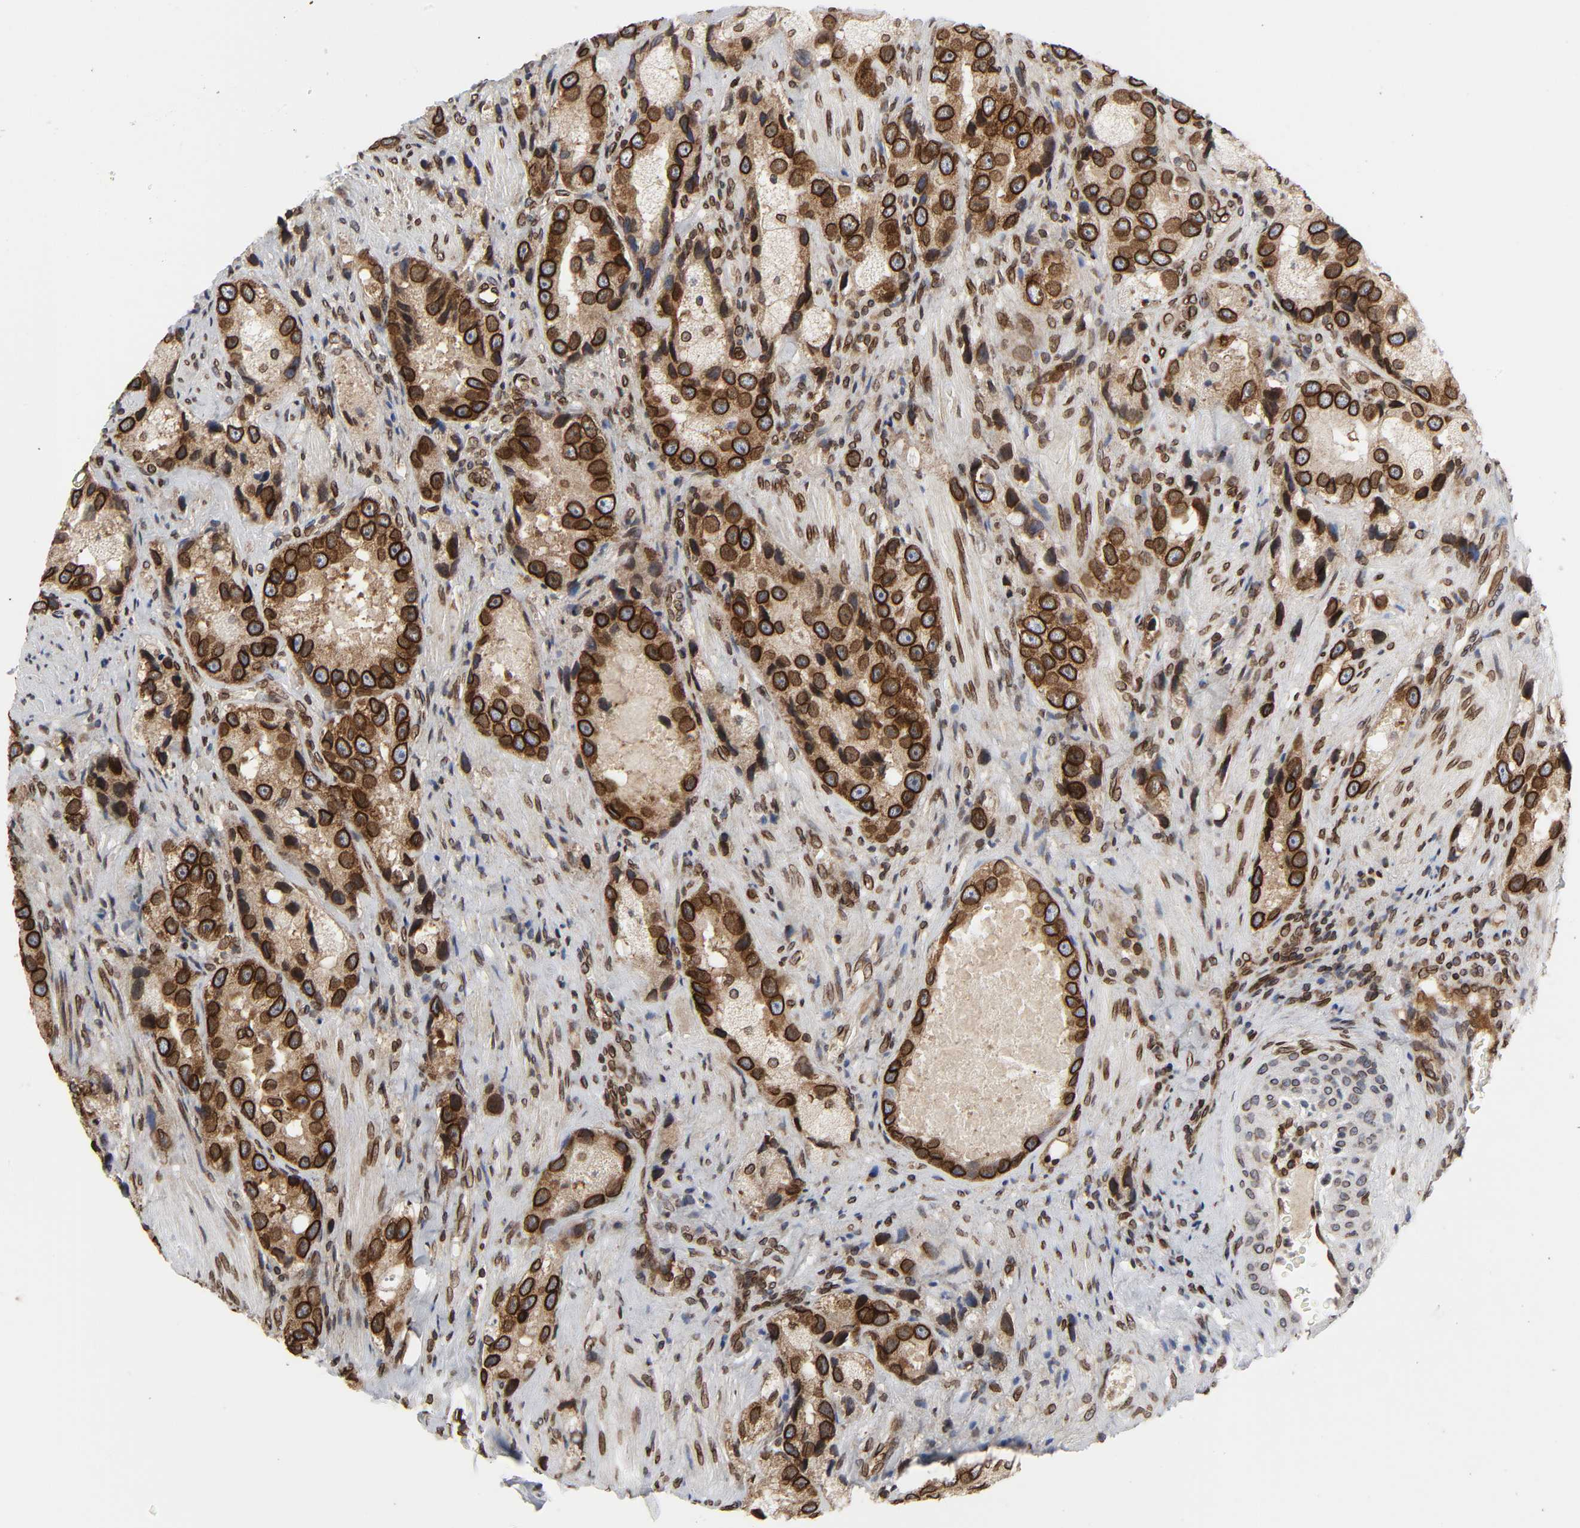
{"staining": {"intensity": "strong", "quantity": ">75%", "location": "cytoplasmic/membranous,nuclear"}, "tissue": "prostate cancer", "cell_type": "Tumor cells", "image_type": "cancer", "snomed": [{"axis": "morphology", "description": "Adenocarcinoma, High grade"}, {"axis": "topography", "description": "Prostate"}], "caption": "A photomicrograph of prostate cancer stained for a protein shows strong cytoplasmic/membranous and nuclear brown staining in tumor cells.", "gene": "RANGAP1", "patient": {"sex": "male", "age": 63}}